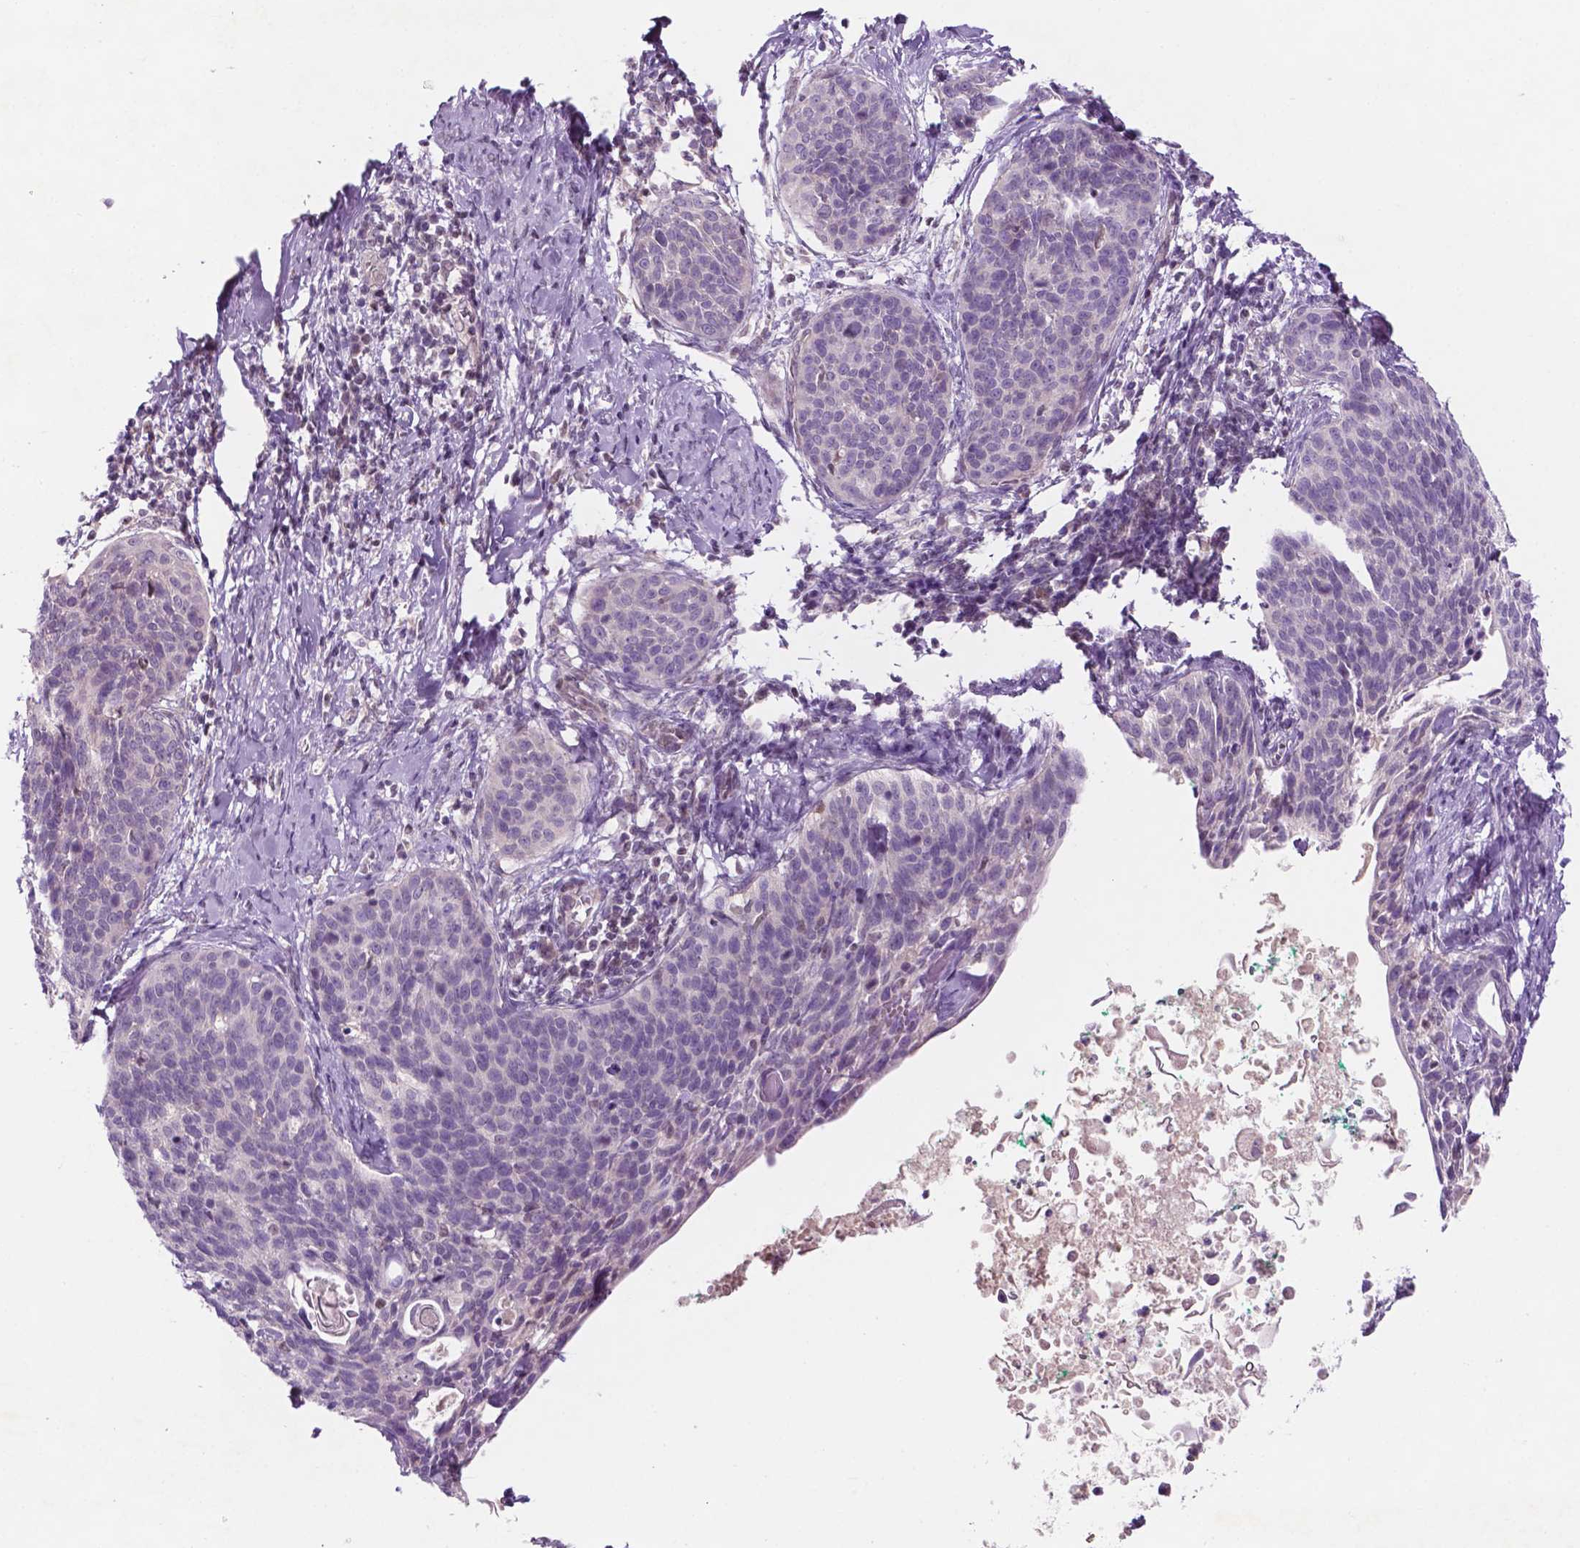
{"staining": {"intensity": "negative", "quantity": "none", "location": "none"}, "tissue": "cervical cancer", "cell_type": "Tumor cells", "image_type": "cancer", "snomed": [{"axis": "morphology", "description": "Squamous cell carcinoma, NOS"}, {"axis": "topography", "description": "Cervix"}], "caption": "Cervical squamous cell carcinoma was stained to show a protein in brown. There is no significant staining in tumor cells. (Immunohistochemistry, brightfield microscopy, high magnification).", "gene": "FAM50B", "patient": {"sex": "female", "age": 69}}